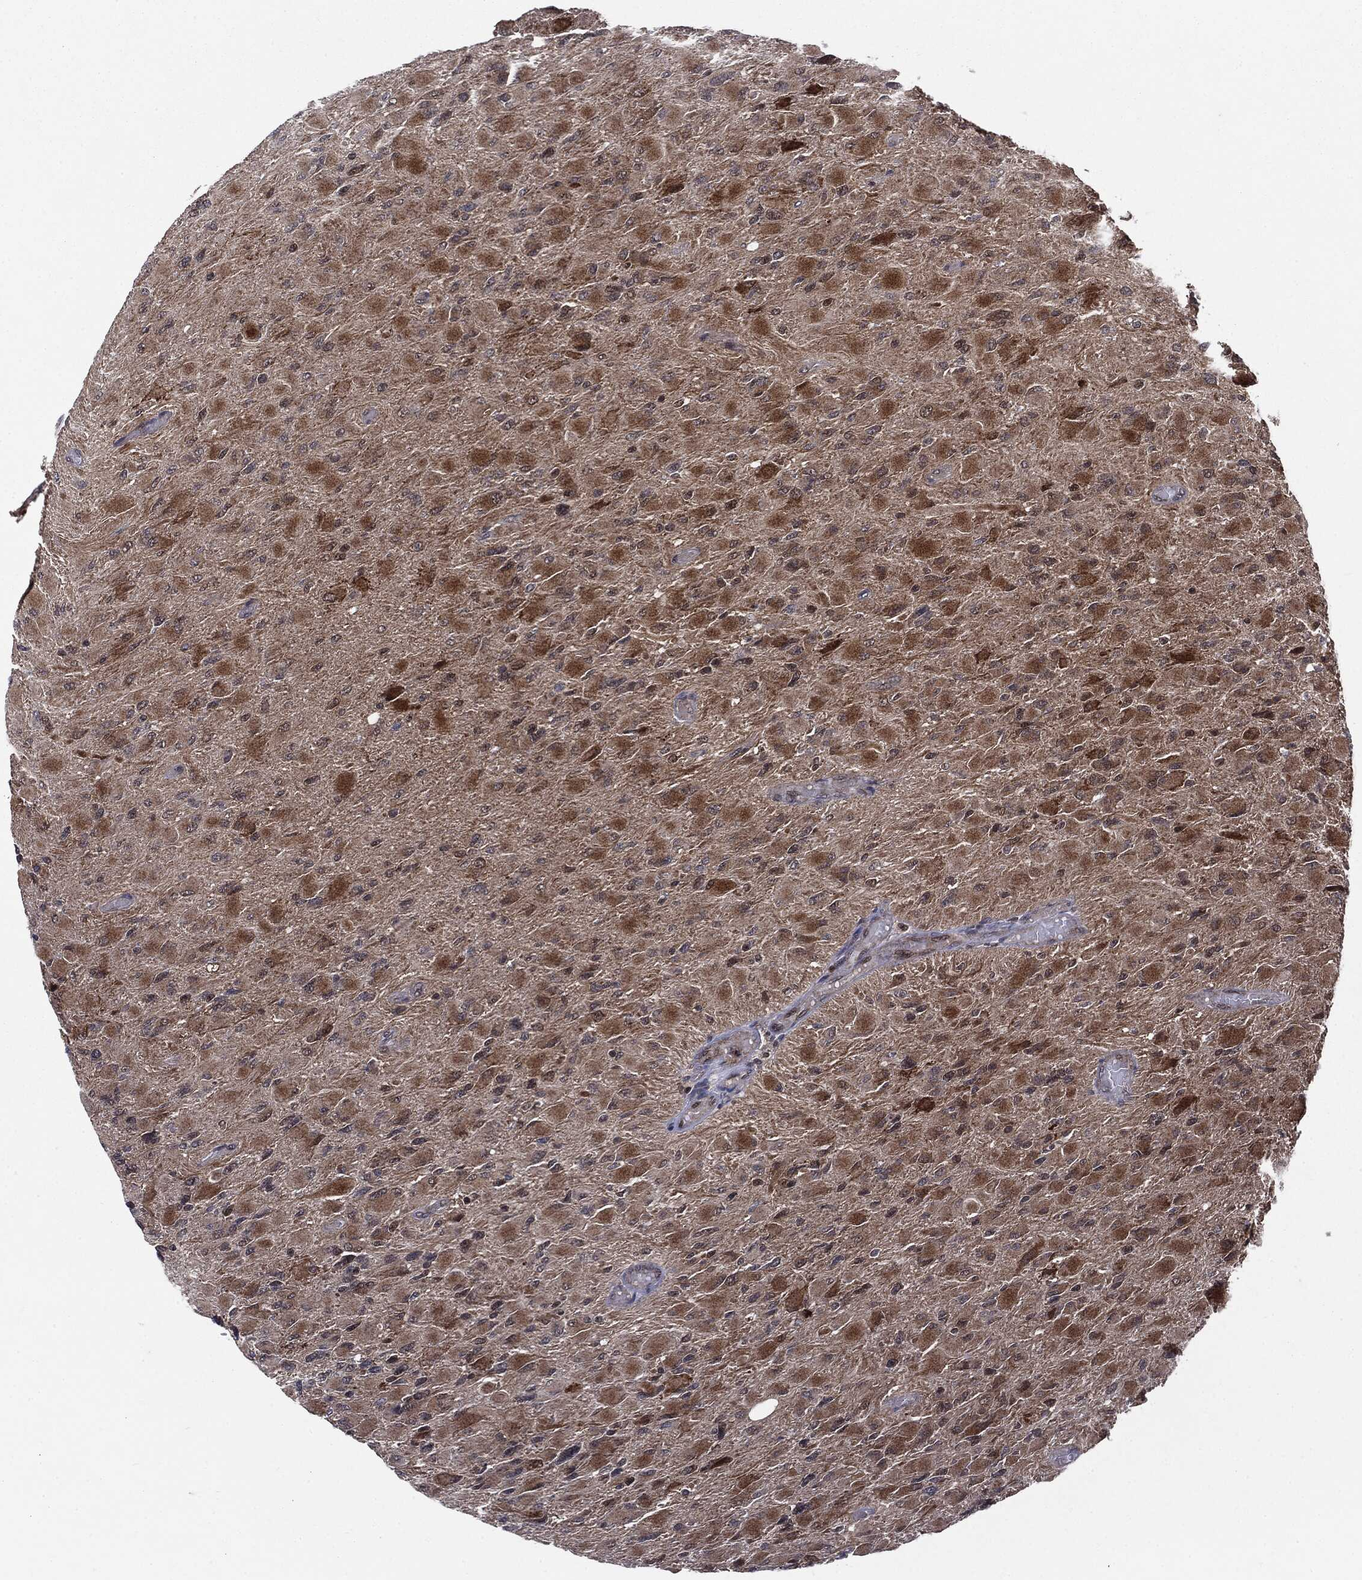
{"staining": {"intensity": "moderate", "quantity": "25%-75%", "location": "cytoplasmic/membranous"}, "tissue": "glioma", "cell_type": "Tumor cells", "image_type": "cancer", "snomed": [{"axis": "morphology", "description": "Glioma, malignant, High grade"}, {"axis": "topography", "description": "Cerebral cortex"}], "caption": "High-grade glioma (malignant) stained for a protein (brown) demonstrates moderate cytoplasmic/membranous positive positivity in about 25%-75% of tumor cells.", "gene": "PTPA", "patient": {"sex": "female", "age": 36}}